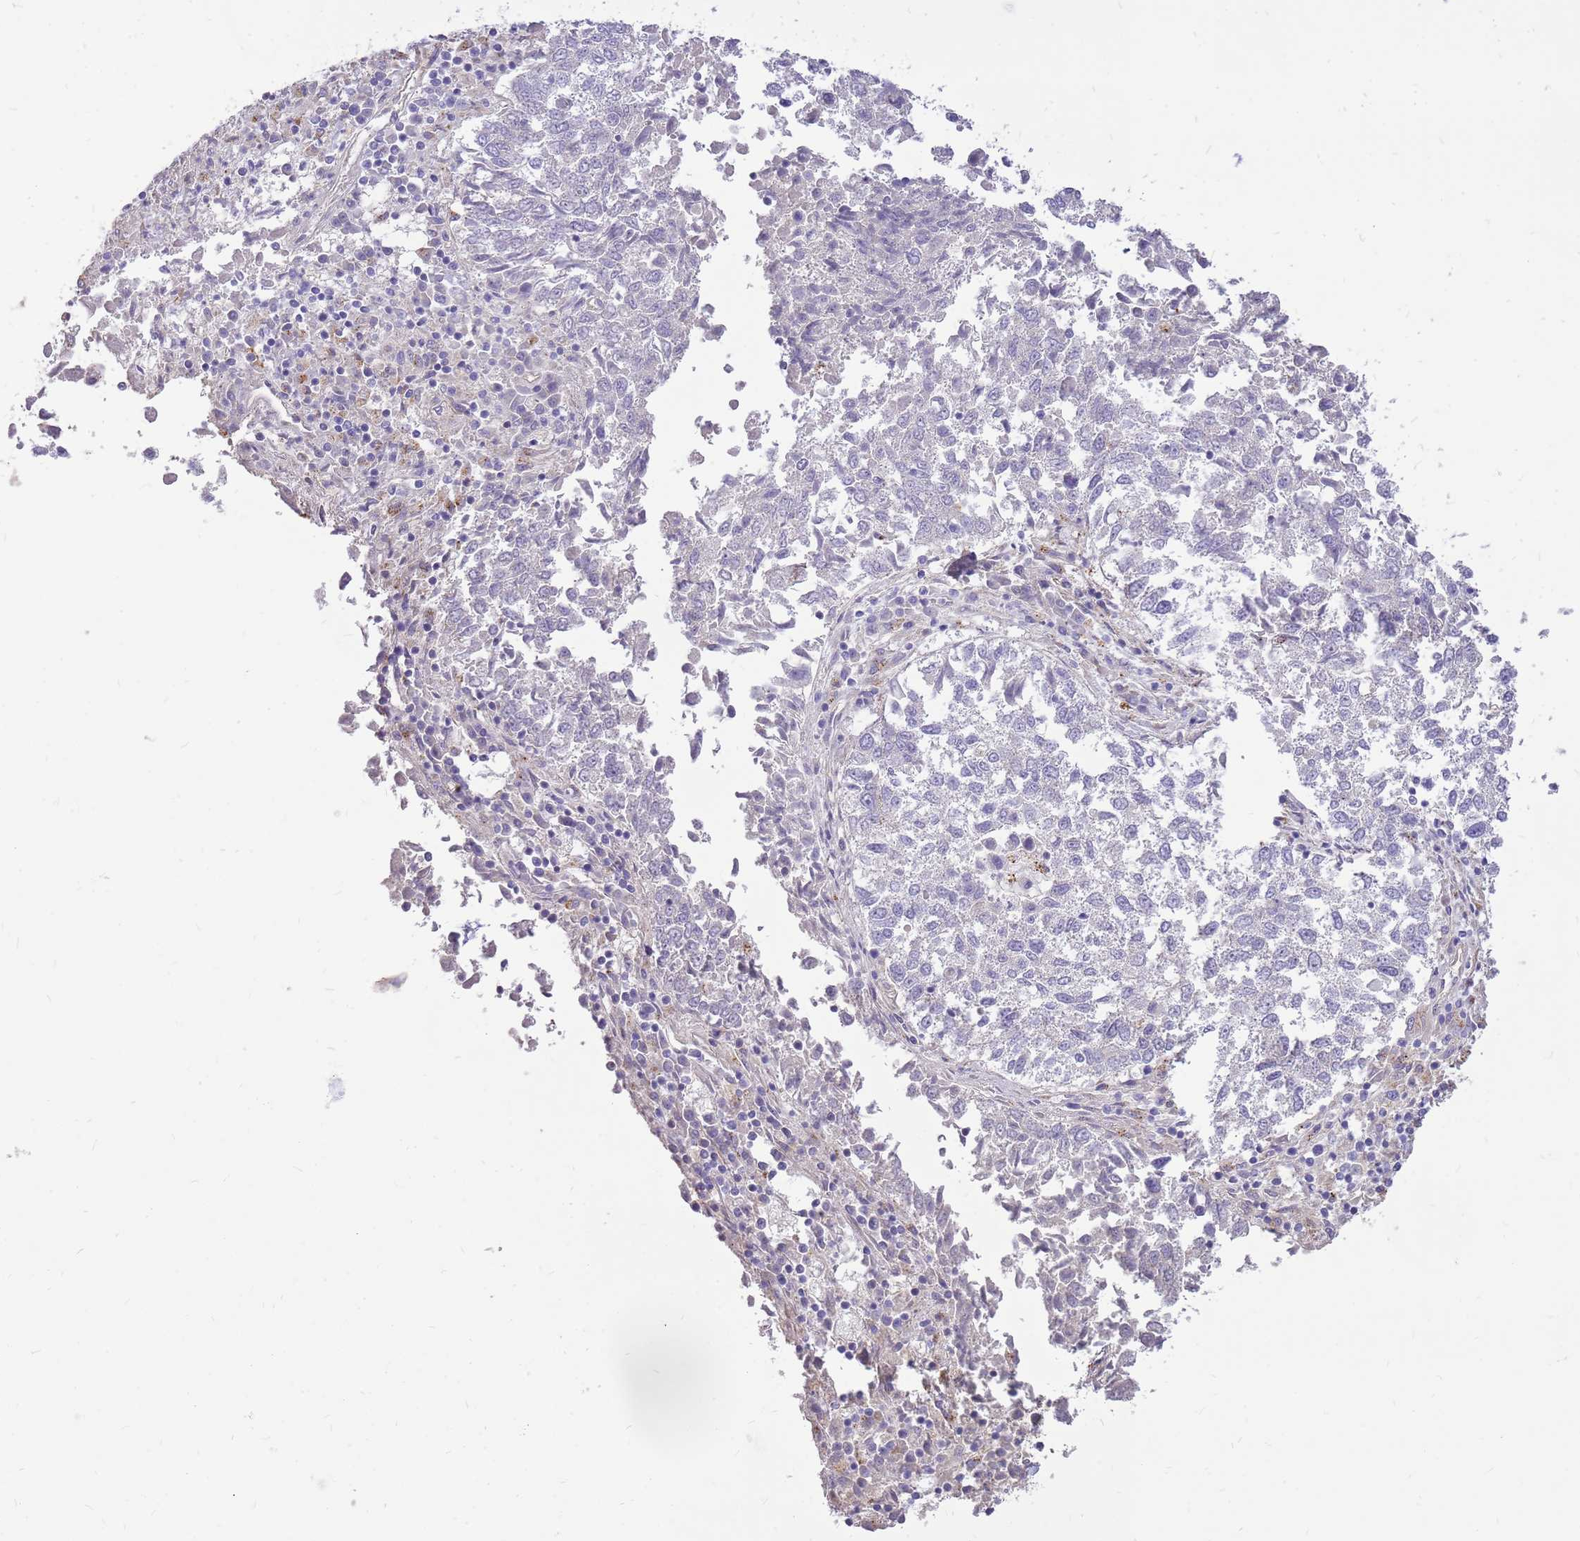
{"staining": {"intensity": "negative", "quantity": "none", "location": "none"}, "tissue": "lung cancer", "cell_type": "Tumor cells", "image_type": "cancer", "snomed": [{"axis": "morphology", "description": "Squamous cell carcinoma, NOS"}, {"axis": "topography", "description": "Lung"}], "caption": "Immunohistochemical staining of human lung cancer shows no significant staining in tumor cells.", "gene": "NTN4", "patient": {"sex": "male", "age": 73}}